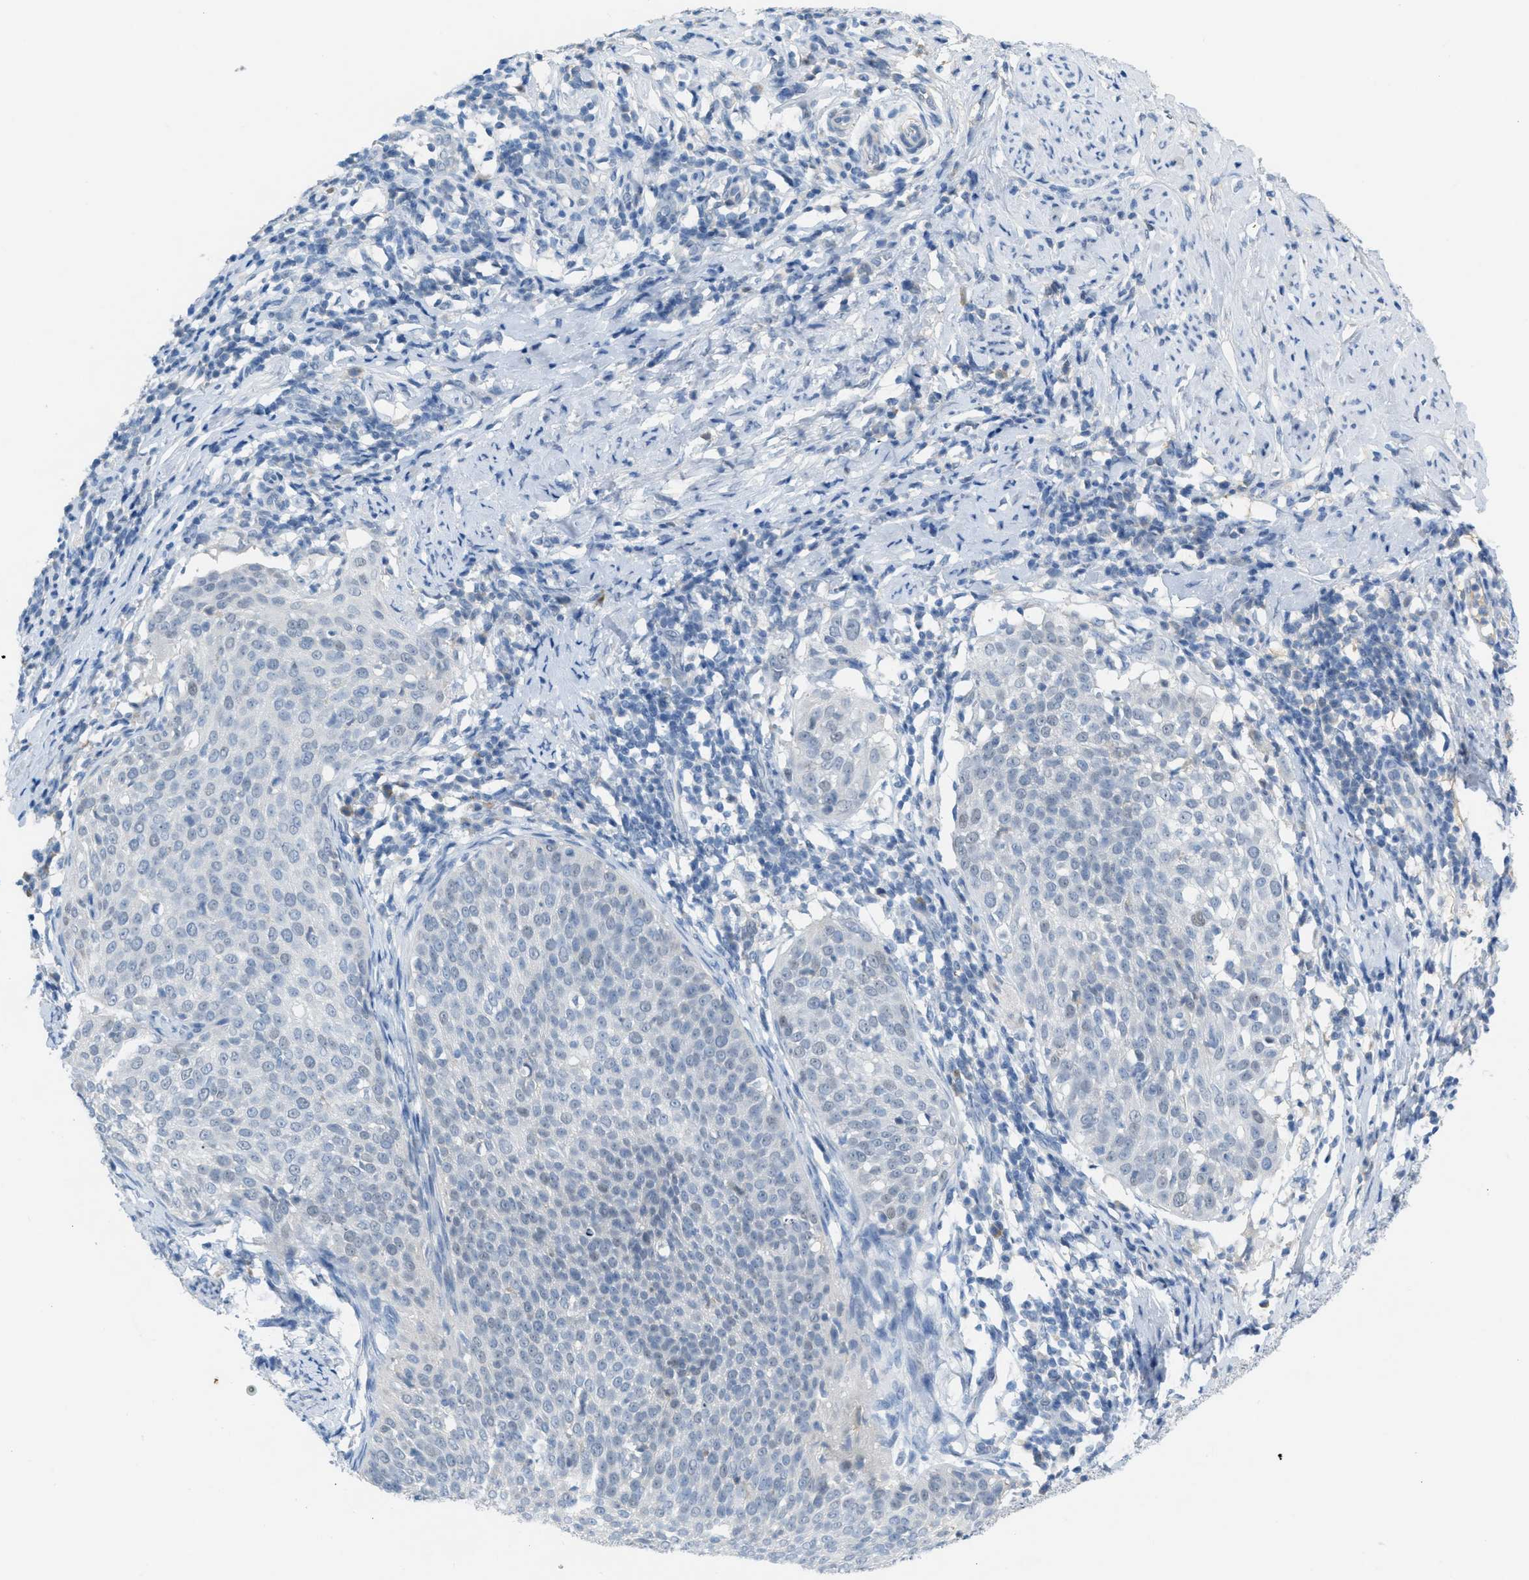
{"staining": {"intensity": "negative", "quantity": "none", "location": "none"}, "tissue": "cervical cancer", "cell_type": "Tumor cells", "image_type": "cancer", "snomed": [{"axis": "morphology", "description": "Squamous cell carcinoma, NOS"}, {"axis": "topography", "description": "Cervix"}], "caption": "An IHC image of cervical squamous cell carcinoma is shown. There is no staining in tumor cells of cervical squamous cell carcinoma.", "gene": "HSF2", "patient": {"sex": "female", "age": 51}}